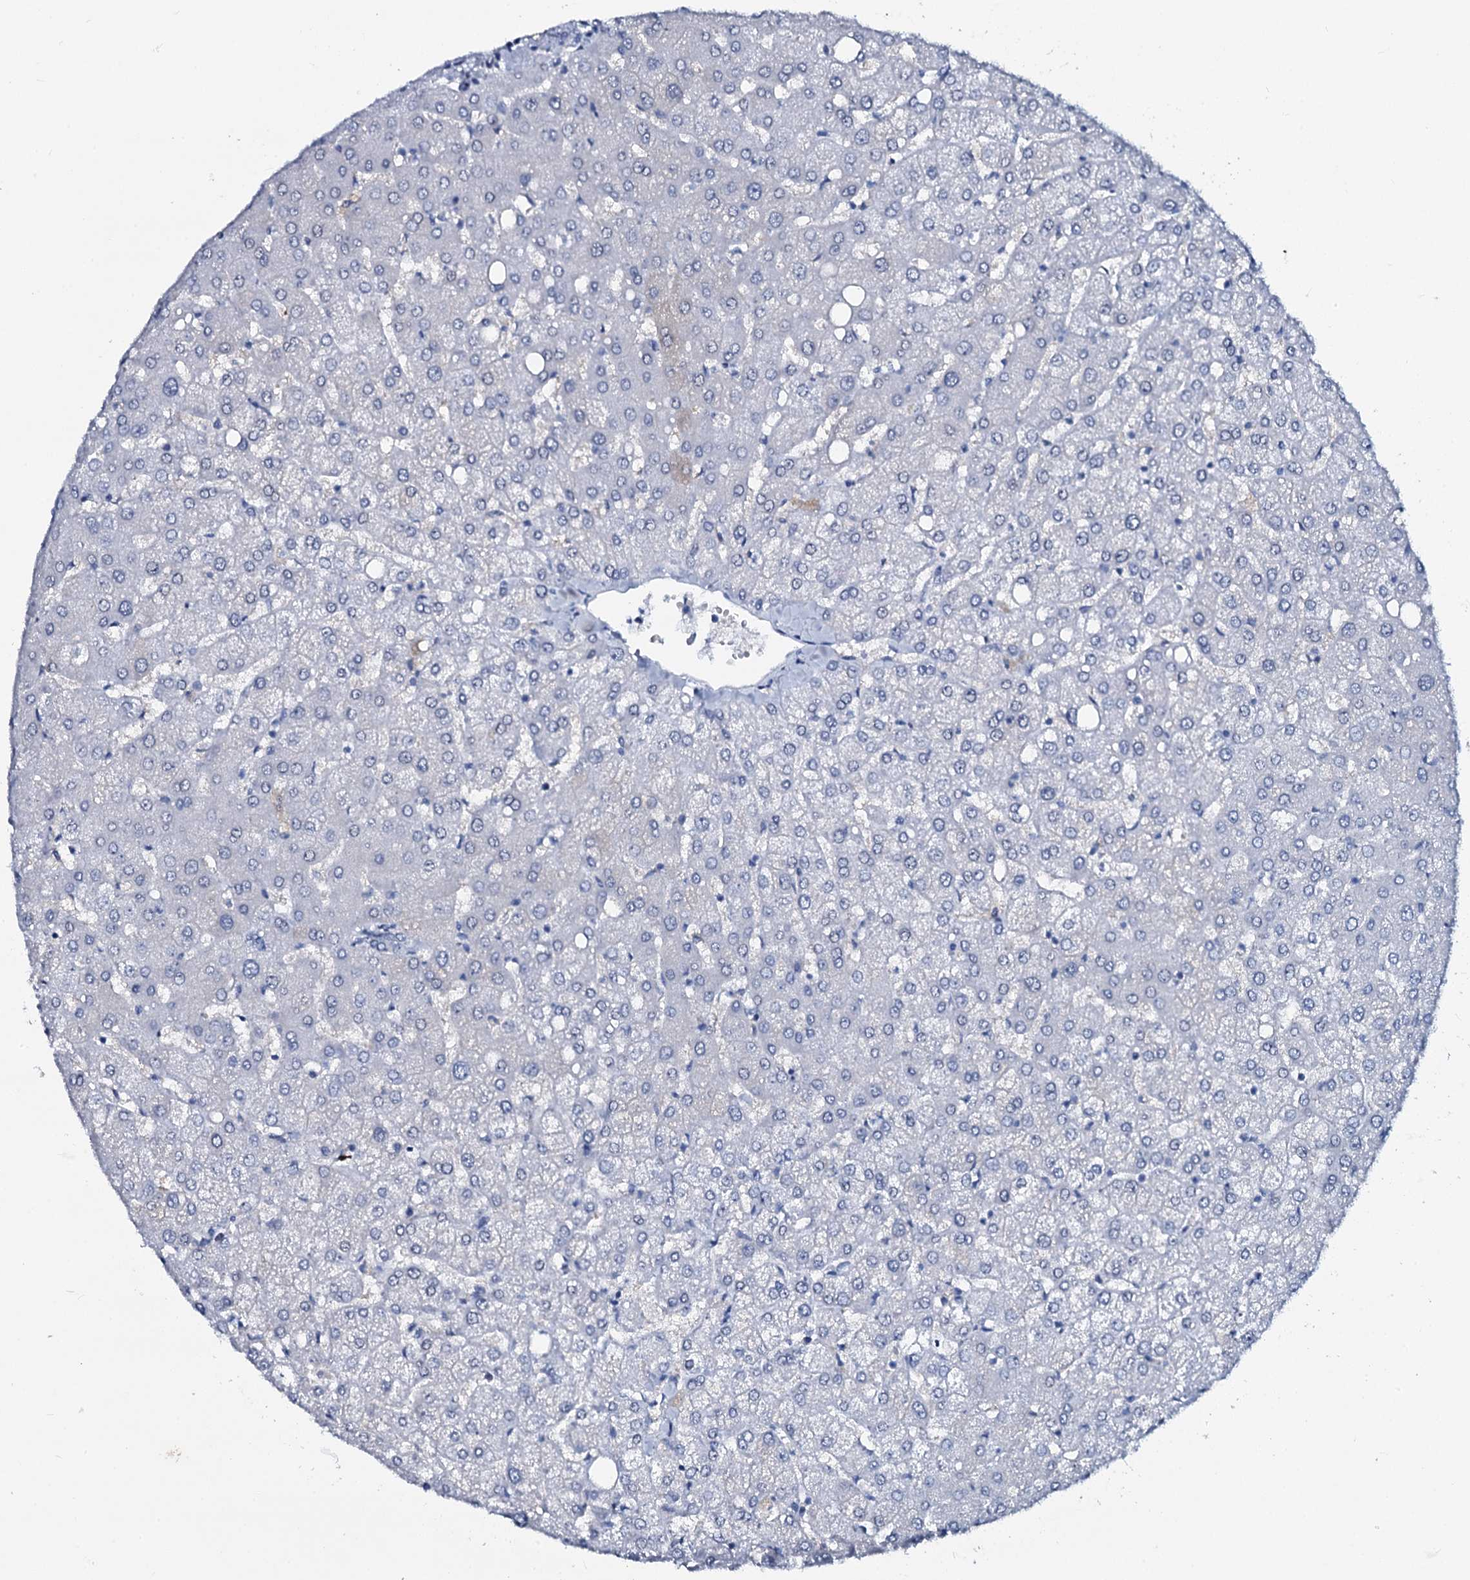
{"staining": {"intensity": "negative", "quantity": "none", "location": "none"}, "tissue": "liver", "cell_type": "Cholangiocytes", "image_type": "normal", "snomed": [{"axis": "morphology", "description": "Normal tissue, NOS"}, {"axis": "topography", "description": "Liver"}], "caption": "This is an immunohistochemistry photomicrograph of normal liver. There is no staining in cholangiocytes.", "gene": "SLC4A7", "patient": {"sex": "female", "age": 54}}